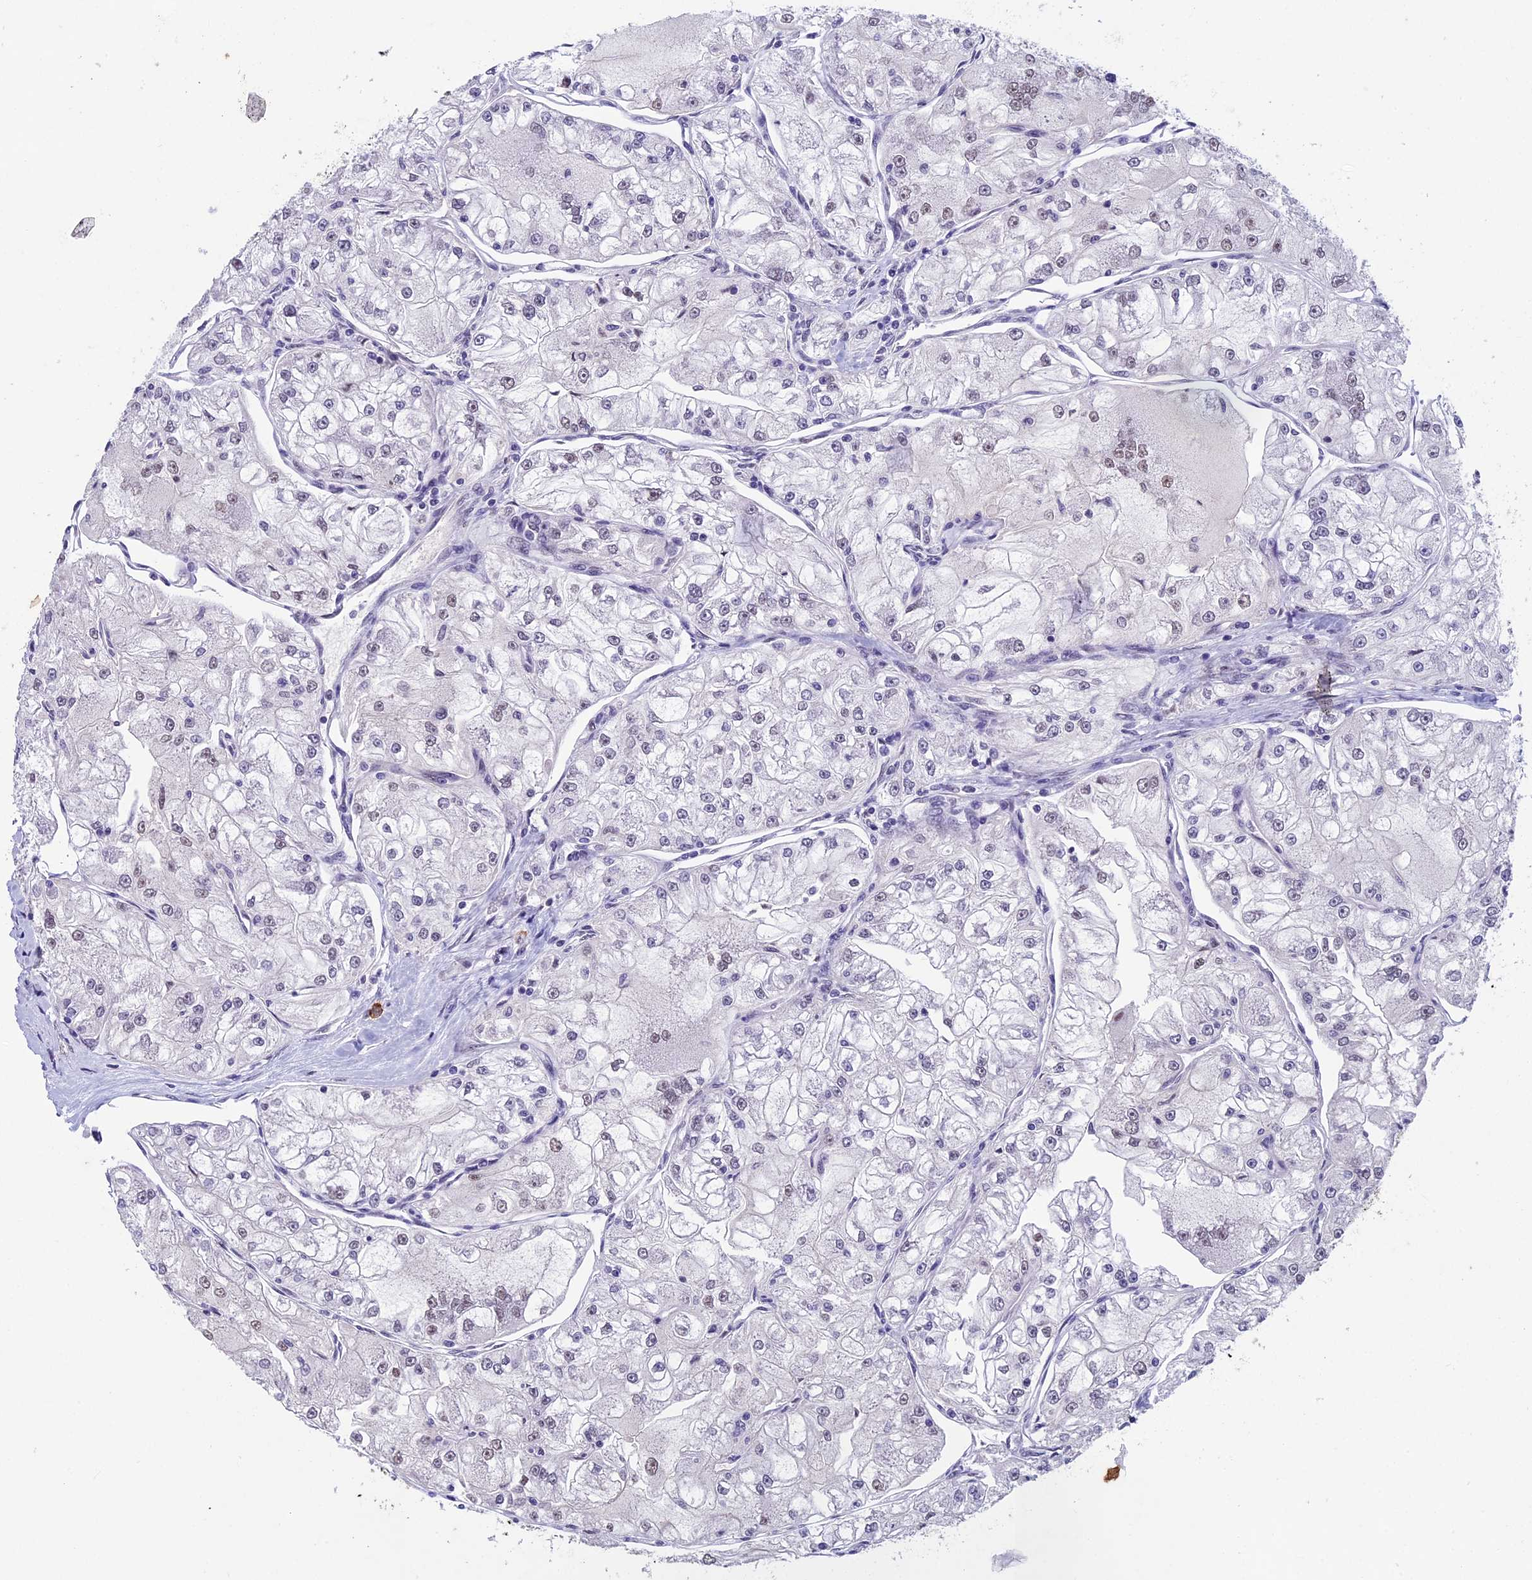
{"staining": {"intensity": "weak", "quantity": "<25%", "location": "nuclear"}, "tissue": "renal cancer", "cell_type": "Tumor cells", "image_type": "cancer", "snomed": [{"axis": "morphology", "description": "Adenocarcinoma, NOS"}, {"axis": "topography", "description": "Kidney"}], "caption": "Tumor cells show no significant expression in renal cancer (adenocarcinoma).", "gene": "RNF40", "patient": {"sex": "female", "age": 72}}